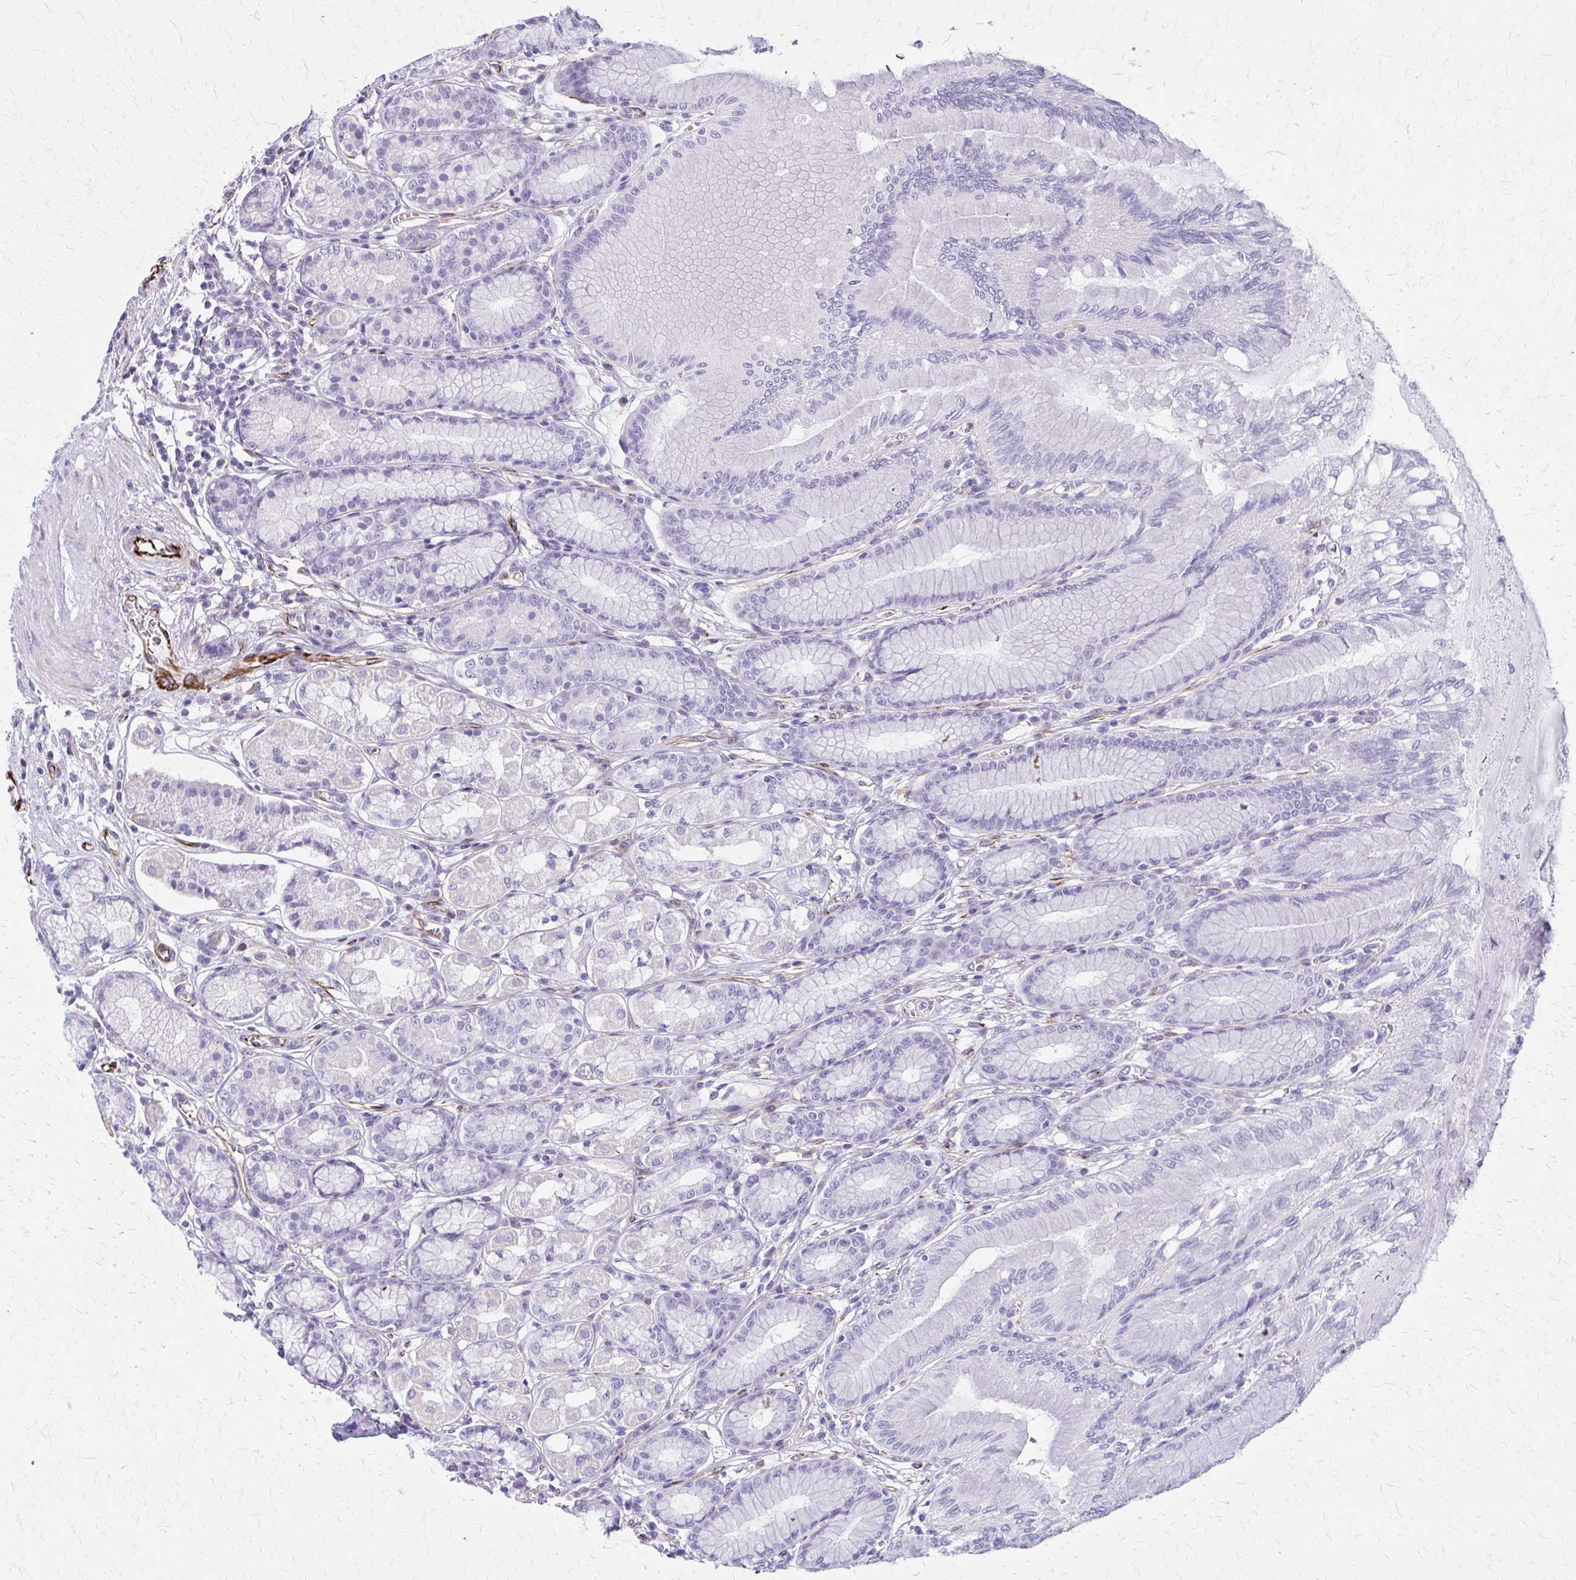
{"staining": {"intensity": "negative", "quantity": "none", "location": "none"}, "tissue": "stomach", "cell_type": "Glandular cells", "image_type": "normal", "snomed": [{"axis": "morphology", "description": "Normal tissue, NOS"}, {"axis": "topography", "description": "Stomach"}, {"axis": "topography", "description": "Stomach, lower"}], "caption": "A histopathology image of human stomach is negative for staining in glandular cells. (Immunohistochemistry (ihc), brightfield microscopy, high magnification).", "gene": "TRIM6", "patient": {"sex": "male", "age": 76}}